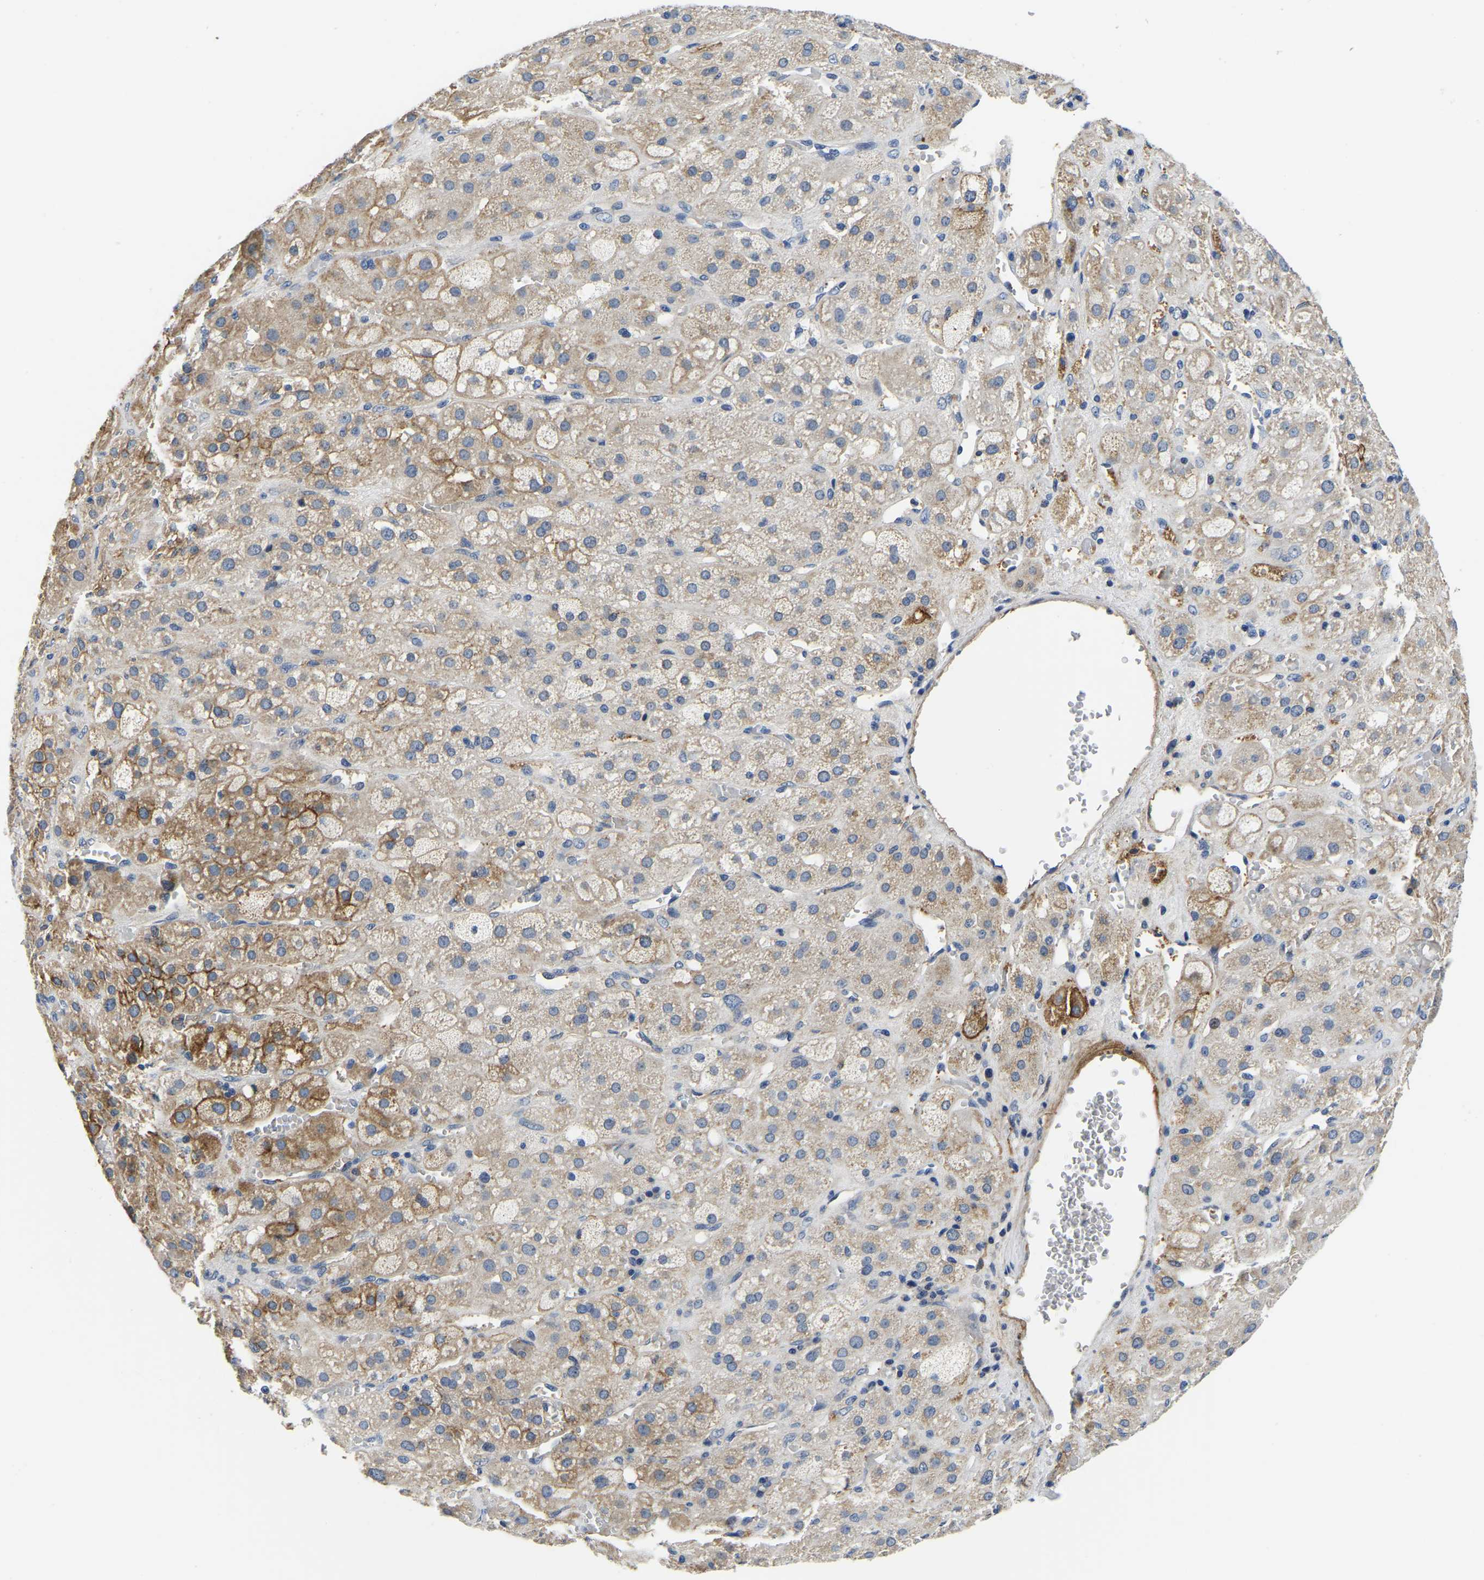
{"staining": {"intensity": "moderate", "quantity": "25%-75%", "location": "cytoplasmic/membranous"}, "tissue": "adrenal gland", "cell_type": "Glandular cells", "image_type": "normal", "snomed": [{"axis": "morphology", "description": "Normal tissue, NOS"}, {"axis": "topography", "description": "Adrenal gland"}], "caption": "This photomicrograph reveals immunohistochemistry (IHC) staining of unremarkable human adrenal gland, with medium moderate cytoplasmic/membranous staining in approximately 25%-75% of glandular cells.", "gene": "ITGA2", "patient": {"sex": "female", "age": 47}}